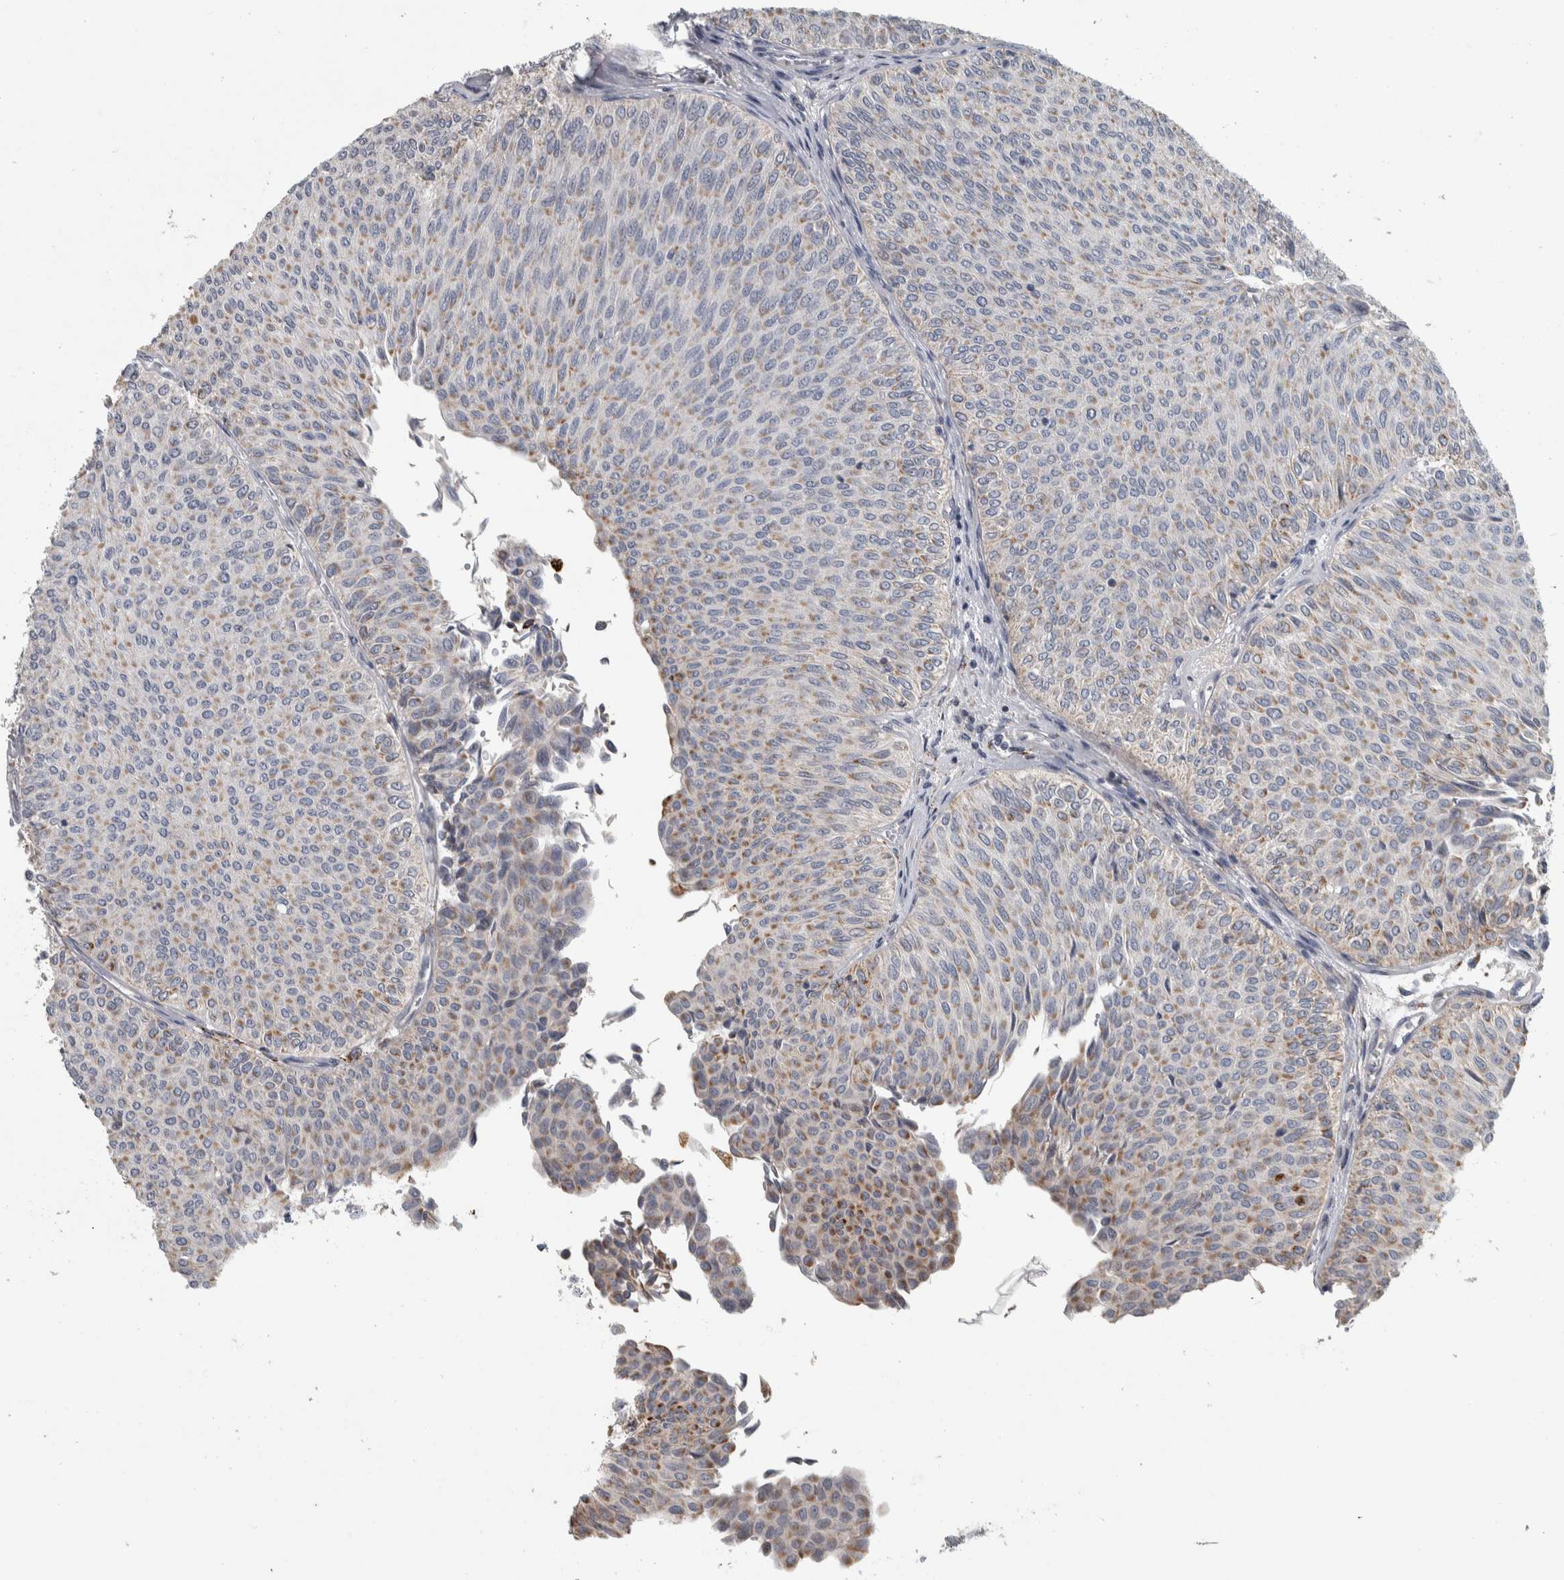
{"staining": {"intensity": "weak", "quantity": ">75%", "location": "cytoplasmic/membranous"}, "tissue": "urothelial cancer", "cell_type": "Tumor cells", "image_type": "cancer", "snomed": [{"axis": "morphology", "description": "Urothelial carcinoma, Low grade"}, {"axis": "topography", "description": "Urinary bladder"}], "caption": "Weak cytoplasmic/membranous protein staining is identified in approximately >75% of tumor cells in urothelial cancer.", "gene": "FAM78A", "patient": {"sex": "male", "age": 78}}